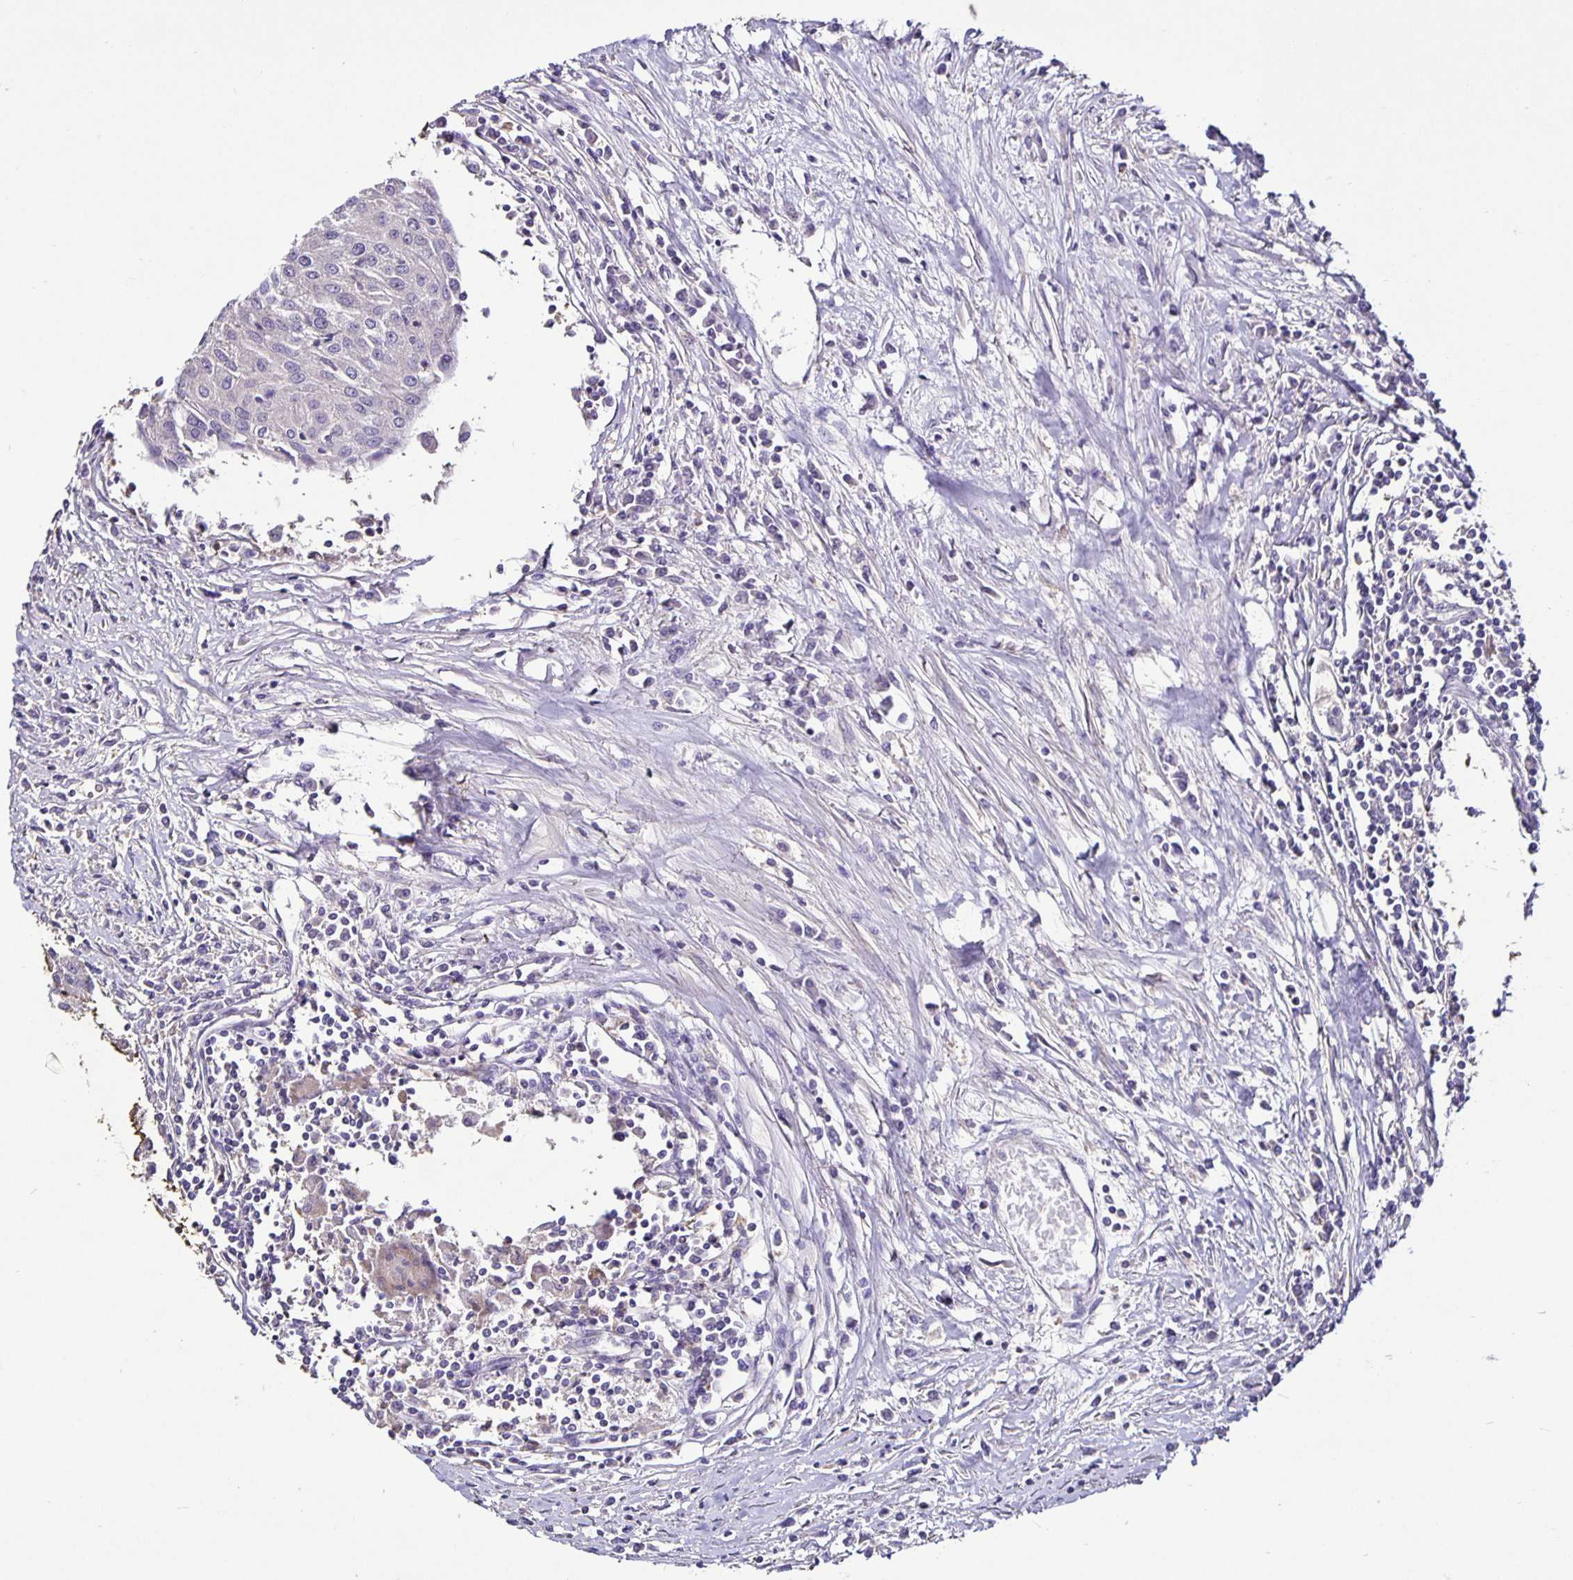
{"staining": {"intensity": "negative", "quantity": "none", "location": "none"}, "tissue": "urothelial cancer", "cell_type": "Tumor cells", "image_type": "cancer", "snomed": [{"axis": "morphology", "description": "Urothelial carcinoma, High grade"}, {"axis": "topography", "description": "Urinary bladder"}], "caption": "The image reveals no significant expression in tumor cells of high-grade urothelial carcinoma.", "gene": "FCER1A", "patient": {"sex": "female", "age": 85}}